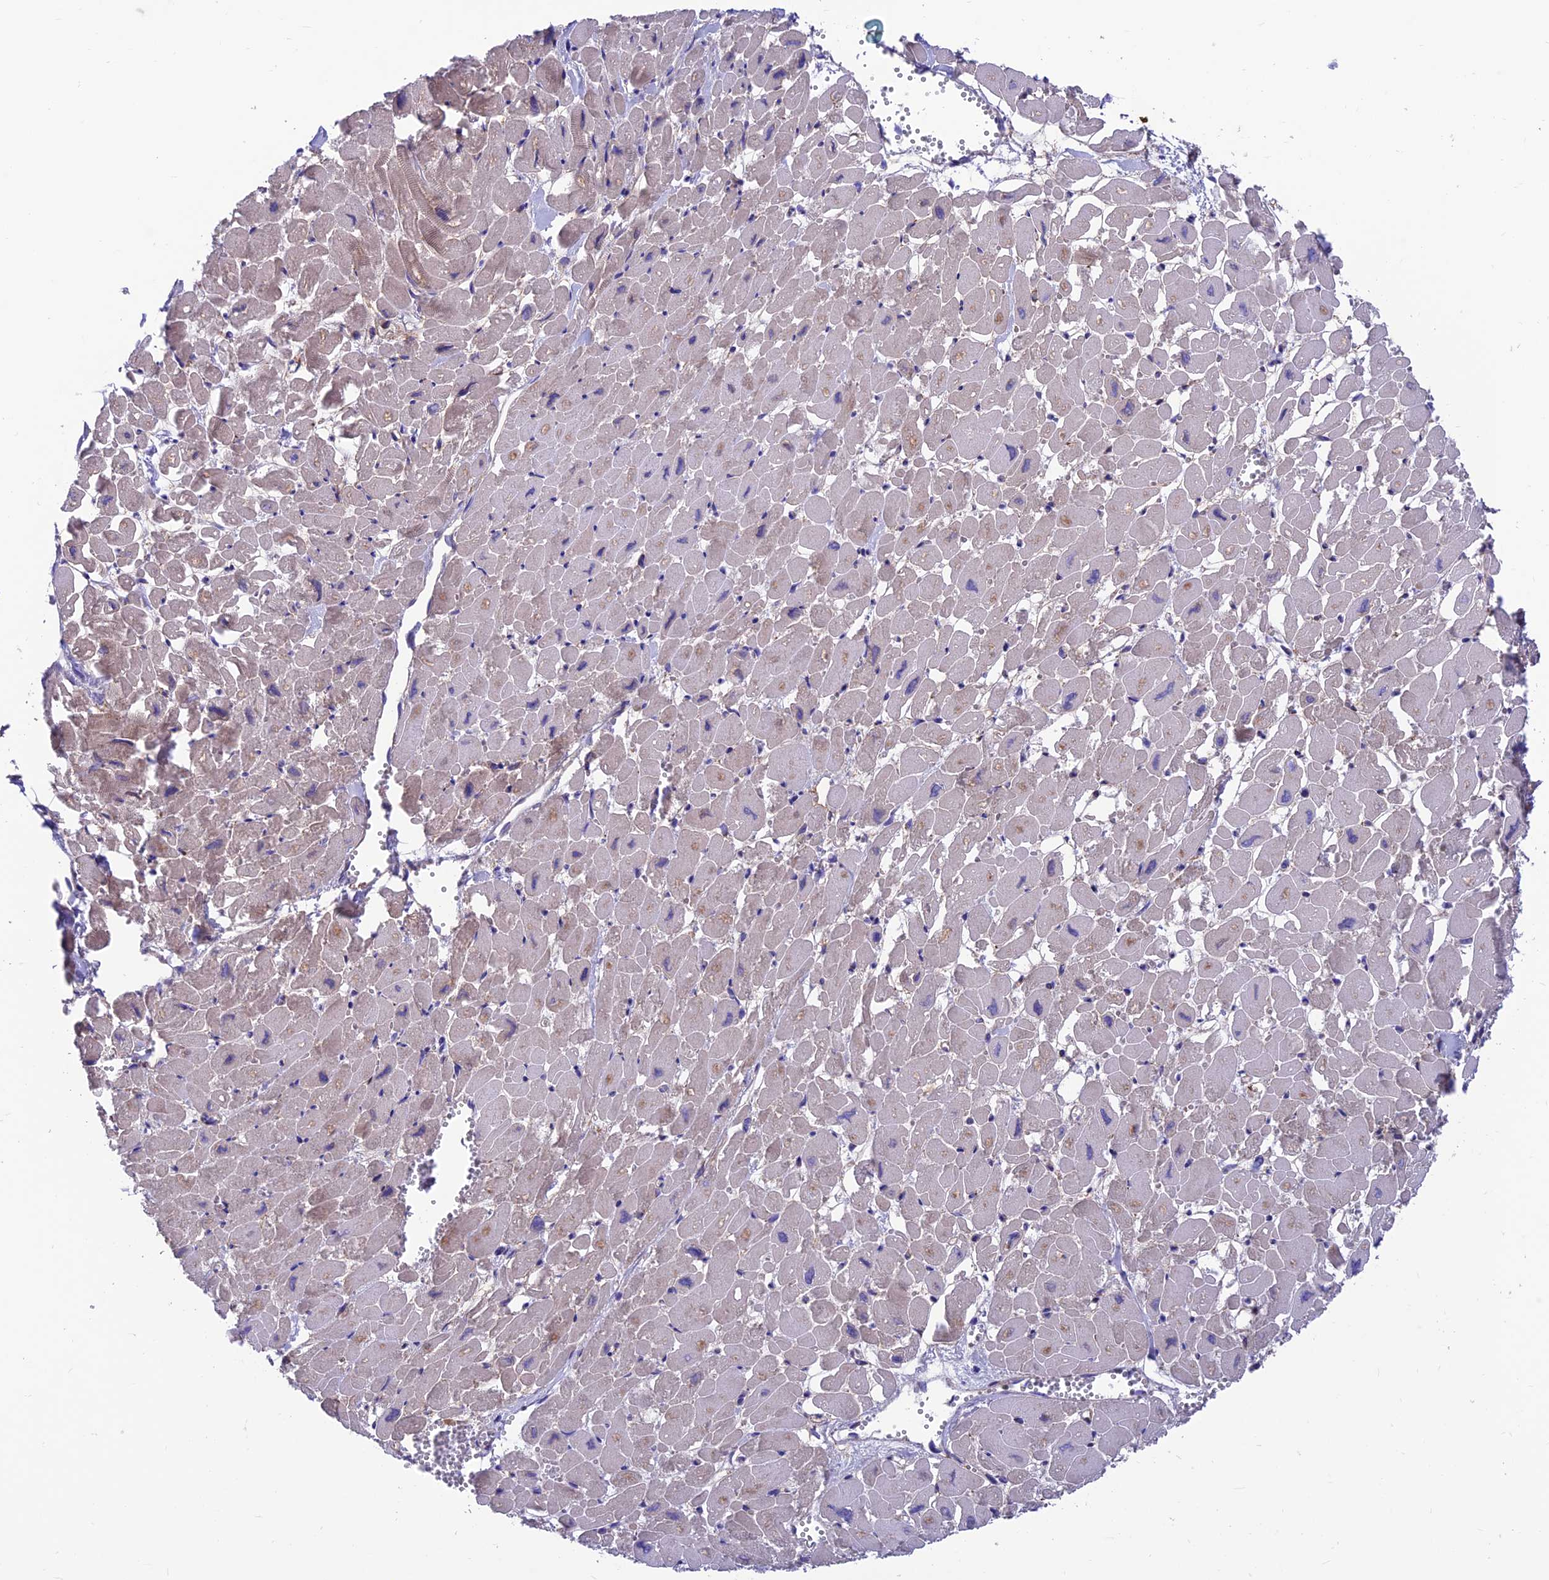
{"staining": {"intensity": "weak", "quantity": "25%-75%", "location": "cytoplasmic/membranous"}, "tissue": "heart muscle", "cell_type": "Cardiomyocytes", "image_type": "normal", "snomed": [{"axis": "morphology", "description": "Normal tissue, NOS"}, {"axis": "topography", "description": "Heart"}], "caption": "Immunohistochemistry (IHC) staining of unremarkable heart muscle, which reveals low levels of weak cytoplasmic/membranous positivity in approximately 25%-75% of cardiomyocytes indicating weak cytoplasmic/membranous protein positivity. The staining was performed using DAB (3,3'-diaminobenzidine) (brown) for protein detection and nuclei were counterstained in hematoxylin (blue).", "gene": "VPS16", "patient": {"sex": "male", "age": 54}}